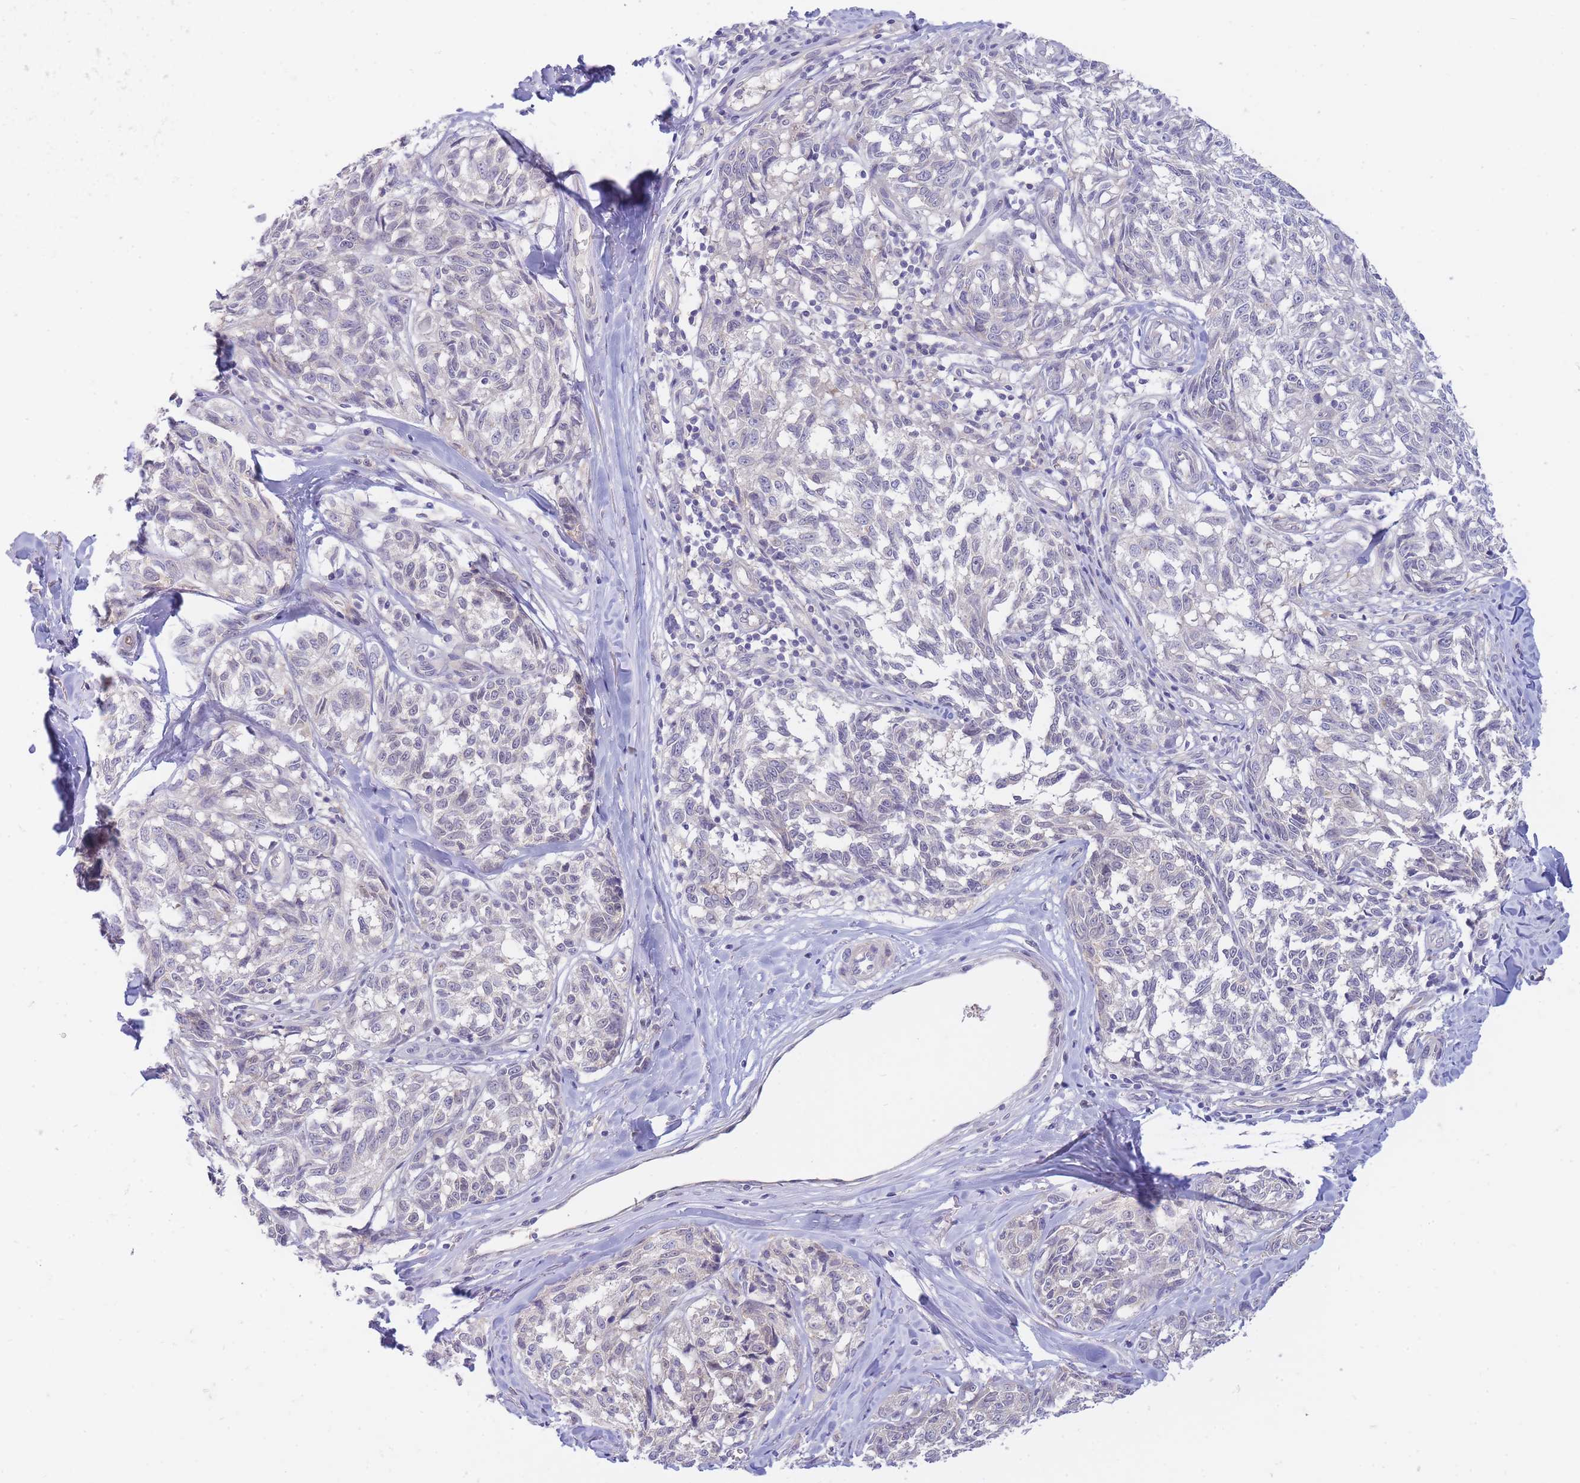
{"staining": {"intensity": "negative", "quantity": "none", "location": "none"}, "tissue": "melanoma", "cell_type": "Tumor cells", "image_type": "cancer", "snomed": [{"axis": "morphology", "description": "Normal tissue, NOS"}, {"axis": "morphology", "description": "Malignant melanoma, NOS"}, {"axis": "topography", "description": "Skin"}], "caption": "Tumor cells are negative for protein expression in human malignant melanoma.", "gene": "SUGT1", "patient": {"sex": "female", "age": 64}}